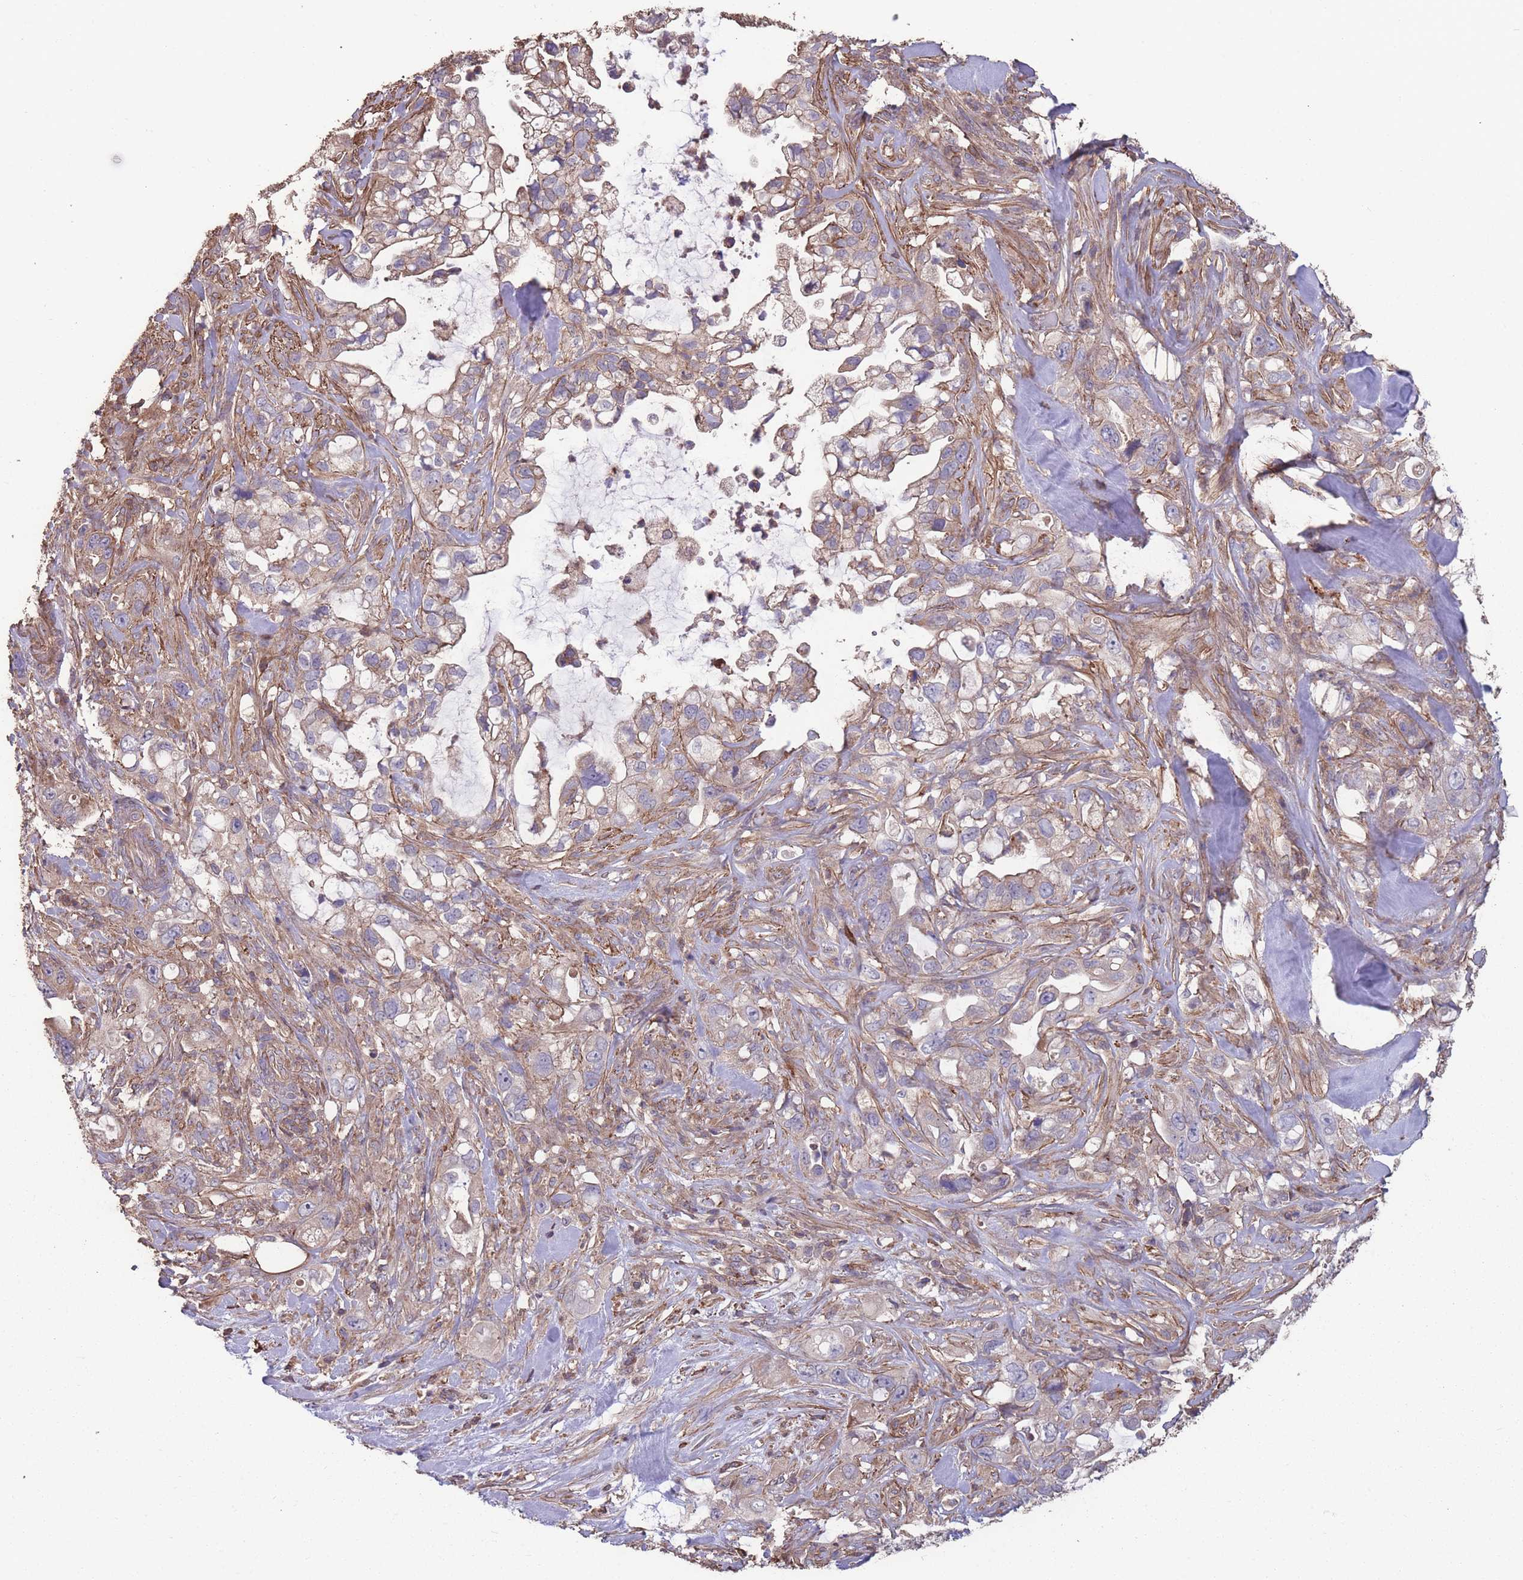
{"staining": {"intensity": "weak", "quantity": ">75%", "location": "cytoplasmic/membranous"}, "tissue": "pancreatic cancer", "cell_type": "Tumor cells", "image_type": "cancer", "snomed": [{"axis": "morphology", "description": "Adenocarcinoma, NOS"}, {"axis": "topography", "description": "Pancreas"}], "caption": "An IHC photomicrograph of tumor tissue is shown. Protein staining in brown highlights weak cytoplasmic/membranous positivity in adenocarcinoma (pancreatic) within tumor cells. Ihc stains the protein of interest in brown and the nuclei are stained blue.", "gene": "NUDT21", "patient": {"sex": "female", "age": 61}}